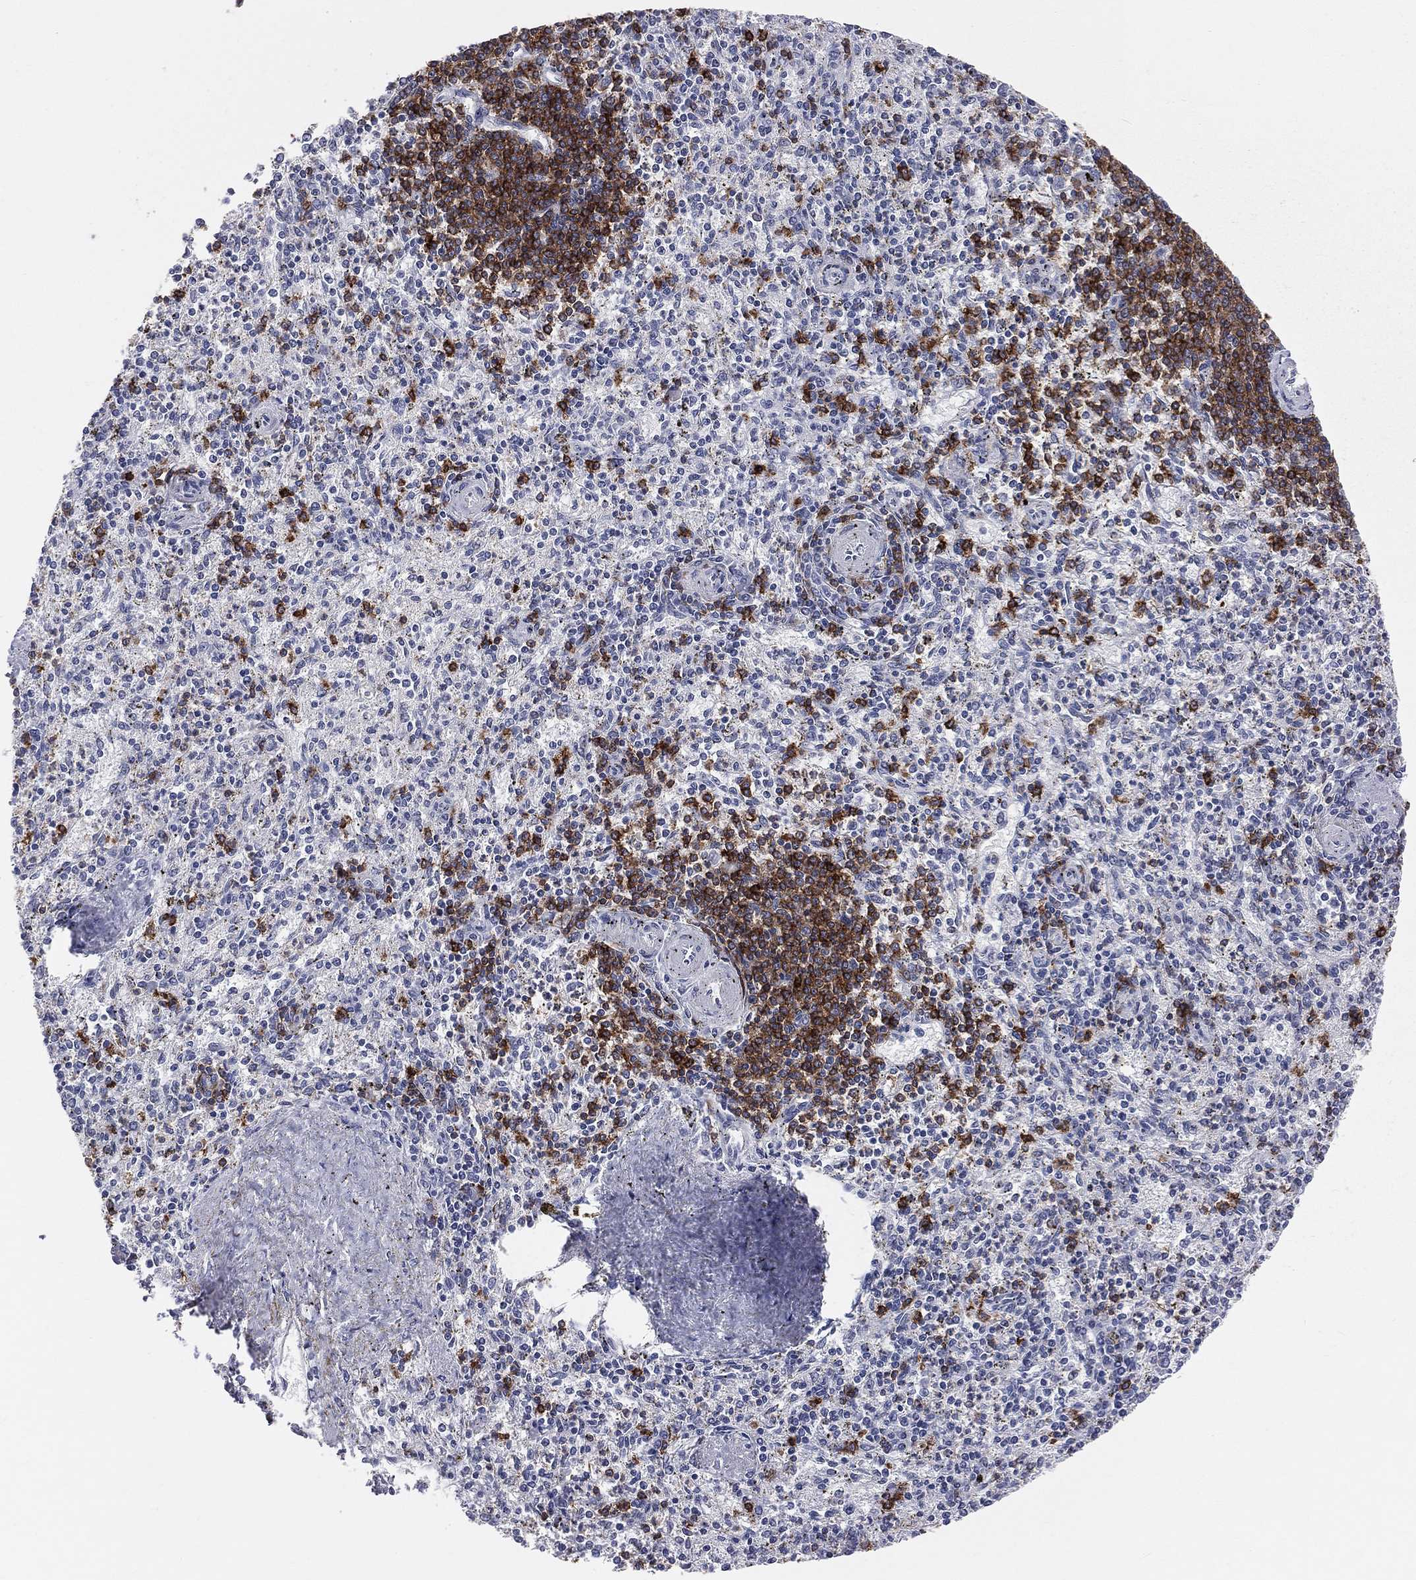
{"staining": {"intensity": "strong", "quantity": "<25%", "location": "cytoplasmic/membranous"}, "tissue": "spleen", "cell_type": "Cells in red pulp", "image_type": "normal", "snomed": [{"axis": "morphology", "description": "Normal tissue, NOS"}, {"axis": "topography", "description": "Spleen"}], "caption": "Immunohistochemical staining of benign spleen reveals <25% levels of strong cytoplasmic/membranous protein positivity in approximately <25% of cells in red pulp.", "gene": "CD22", "patient": {"sex": "female", "age": 37}}